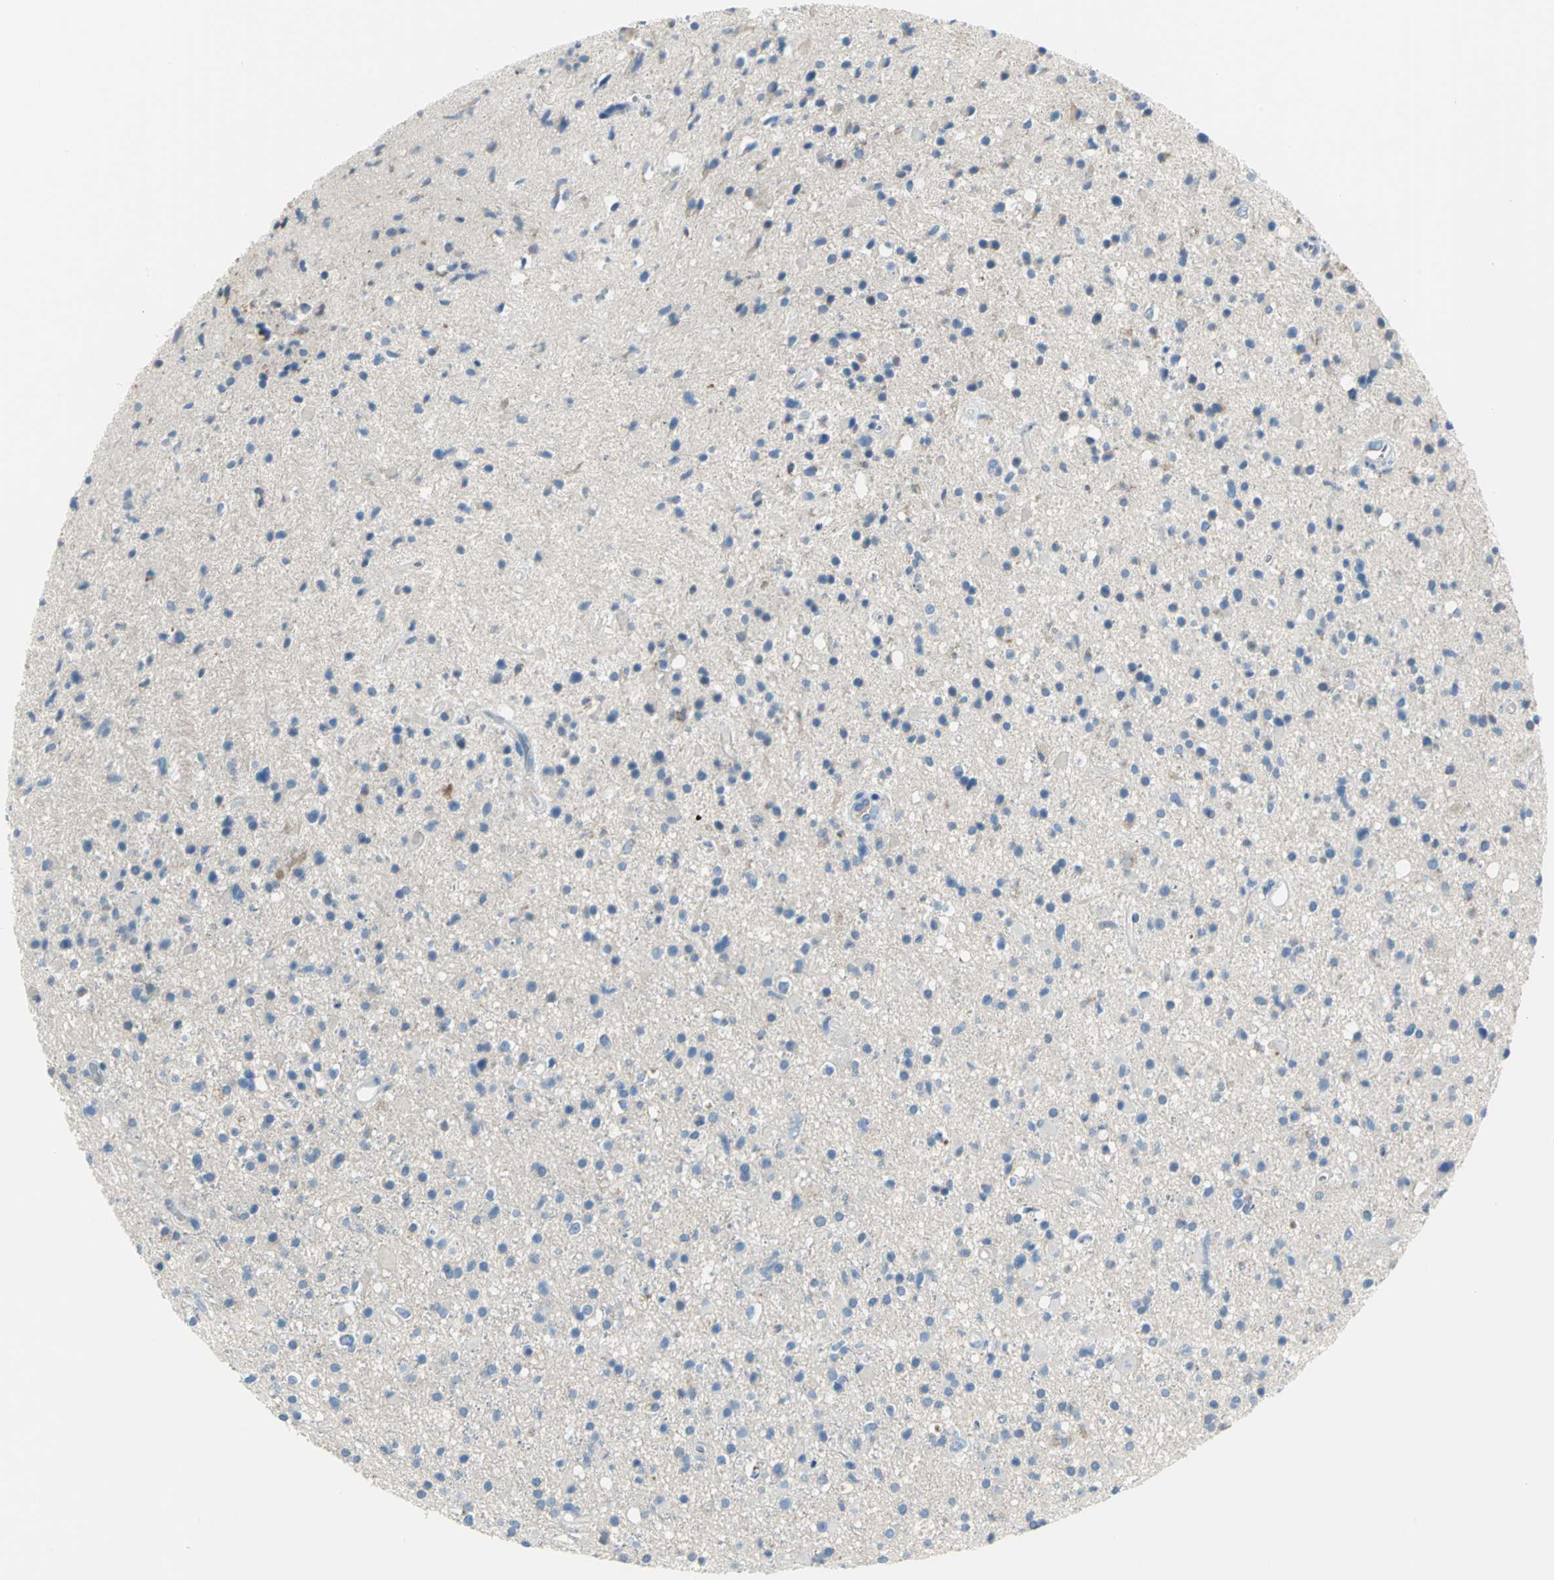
{"staining": {"intensity": "negative", "quantity": "none", "location": "none"}, "tissue": "glioma", "cell_type": "Tumor cells", "image_type": "cancer", "snomed": [{"axis": "morphology", "description": "Glioma, malignant, High grade"}, {"axis": "topography", "description": "Brain"}], "caption": "Human glioma stained for a protein using immunohistochemistry exhibits no staining in tumor cells.", "gene": "ALOX15", "patient": {"sex": "male", "age": 33}}